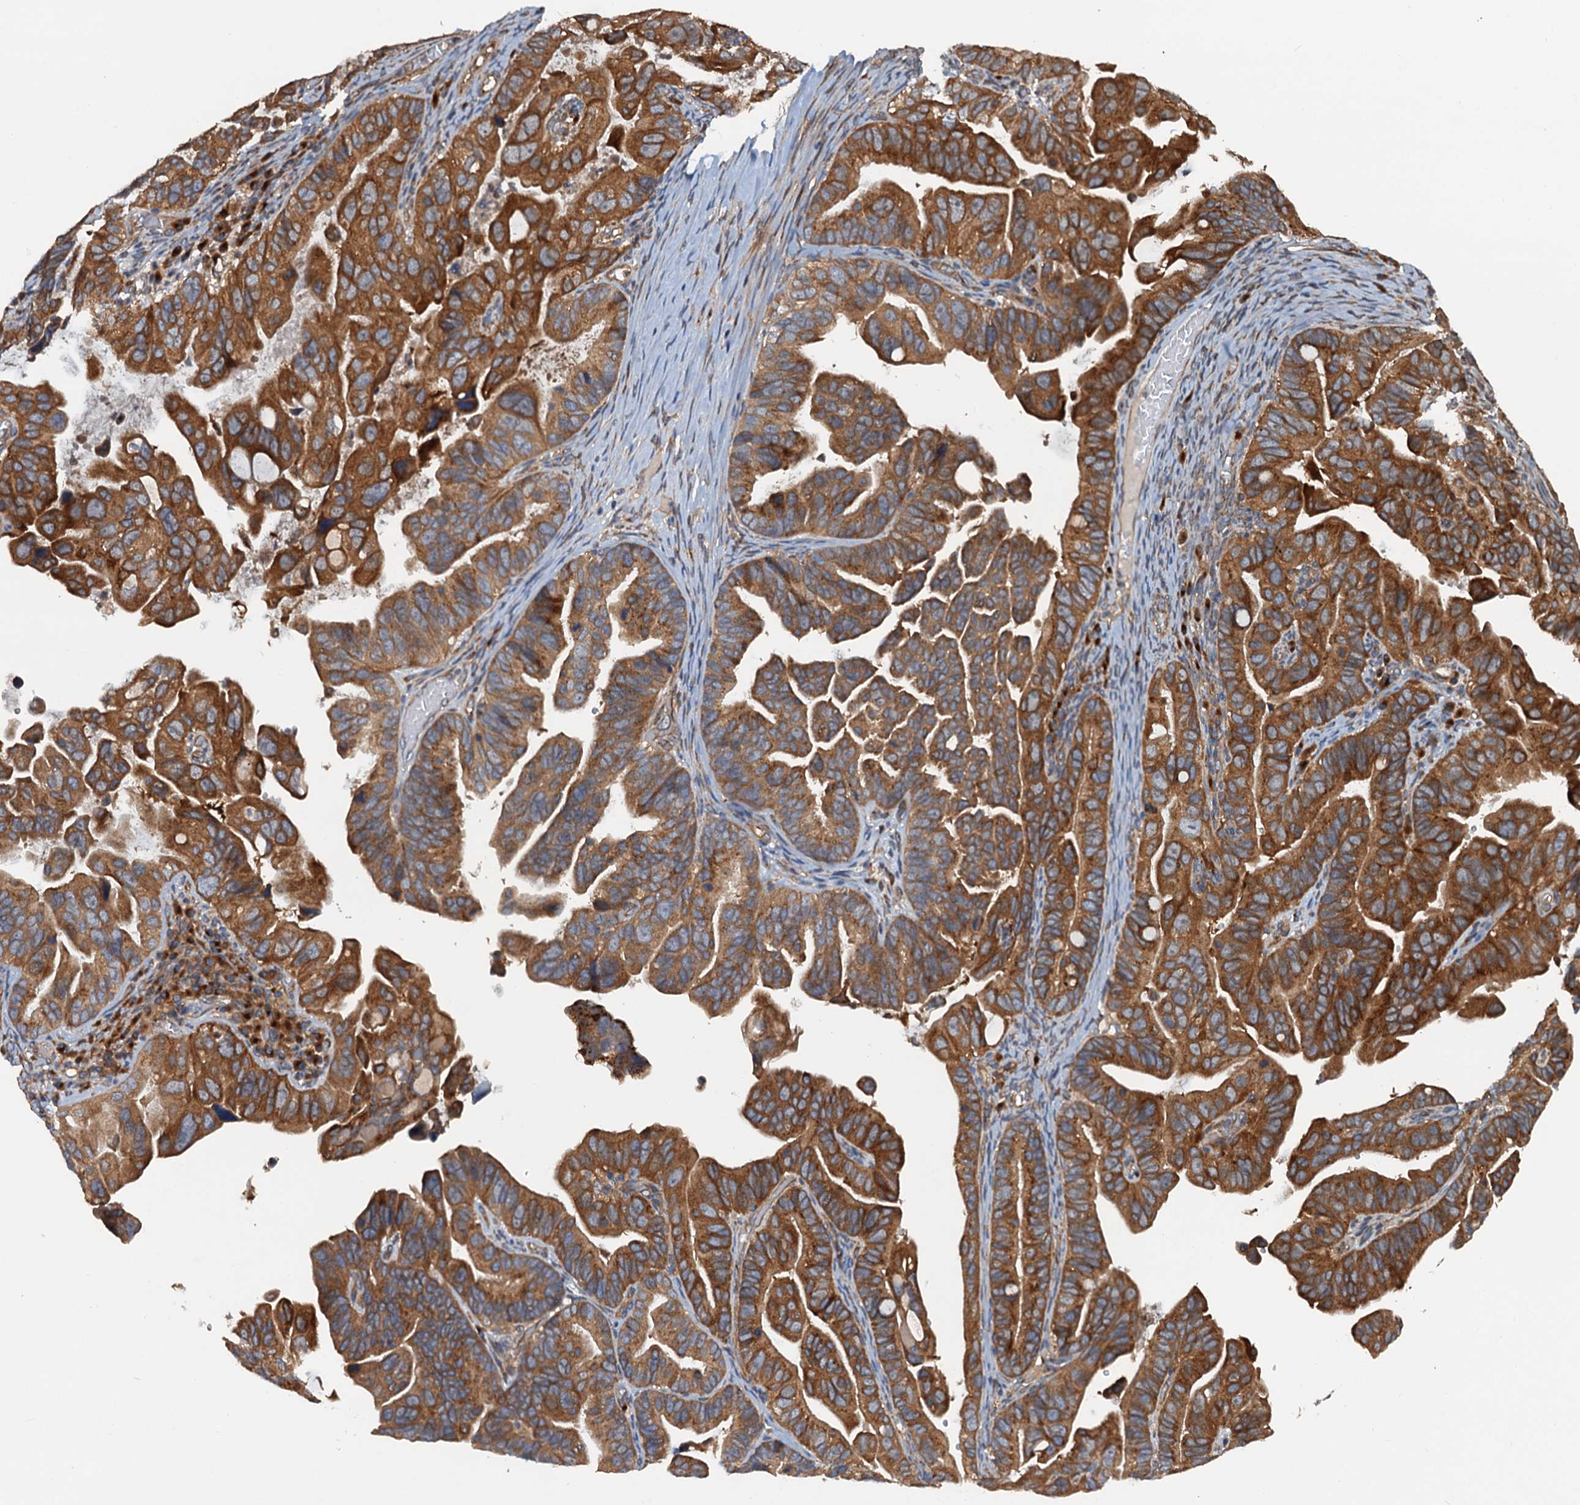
{"staining": {"intensity": "strong", "quantity": ">75%", "location": "cytoplasmic/membranous"}, "tissue": "ovarian cancer", "cell_type": "Tumor cells", "image_type": "cancer", "snomed": [{"axis": "morphology", "description": "Cystadenocarcinoma, serous, NOS"}, {"axis": "topography", "description": "Ovary"}], "caption": "Immunohistochemical staining of ovarian serous cystadenocarcinoma exhibits strong cytoplasmic/membranous protein expression in approximately >75% of tumor cells.", "gene": "COG3", "patient": {"sex": "female", "age": 56}}